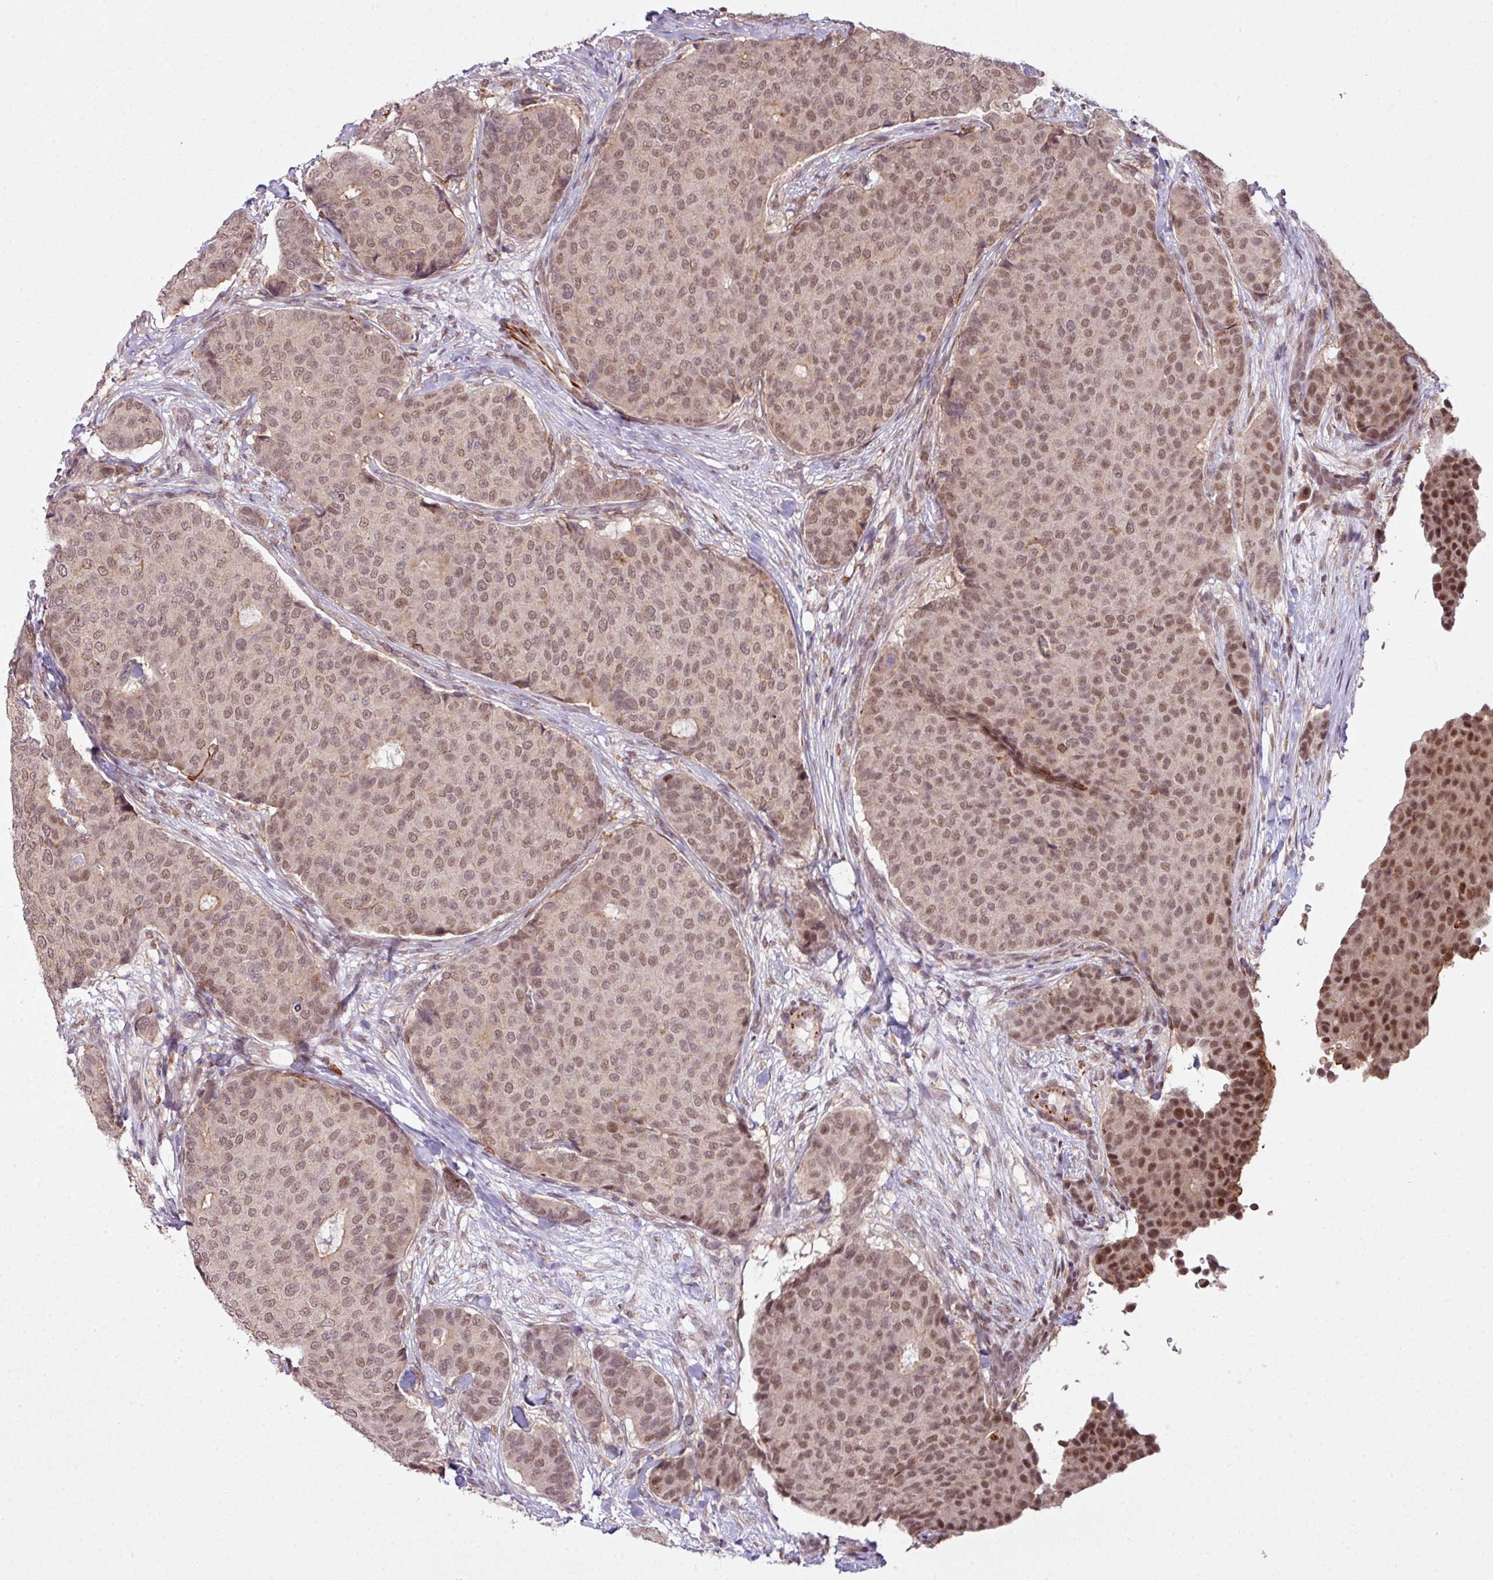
{"staining": {"intensity": "weak", "quantity": ">75%", "location": "nuclear"}, "tissue": "breast cancer", "cell_type": "Tumor cells", "image_type": "cancer", "snomed": [{"axis": "morphology", "description": "Duct carcinoma"}, {"axis": "topography", "description": "Breast"}], "caption": "Immunohistochemical staining of infiltrating ductal carcinoma (breast) reveals weak nuclear protein positivity in approximately >75% of tumor cells. (DAB IHC, brown staining for protein, blue staining for nuclei).", "gene": "ZC2HC1C", "patient": {"sex": "female", "age": 75}}